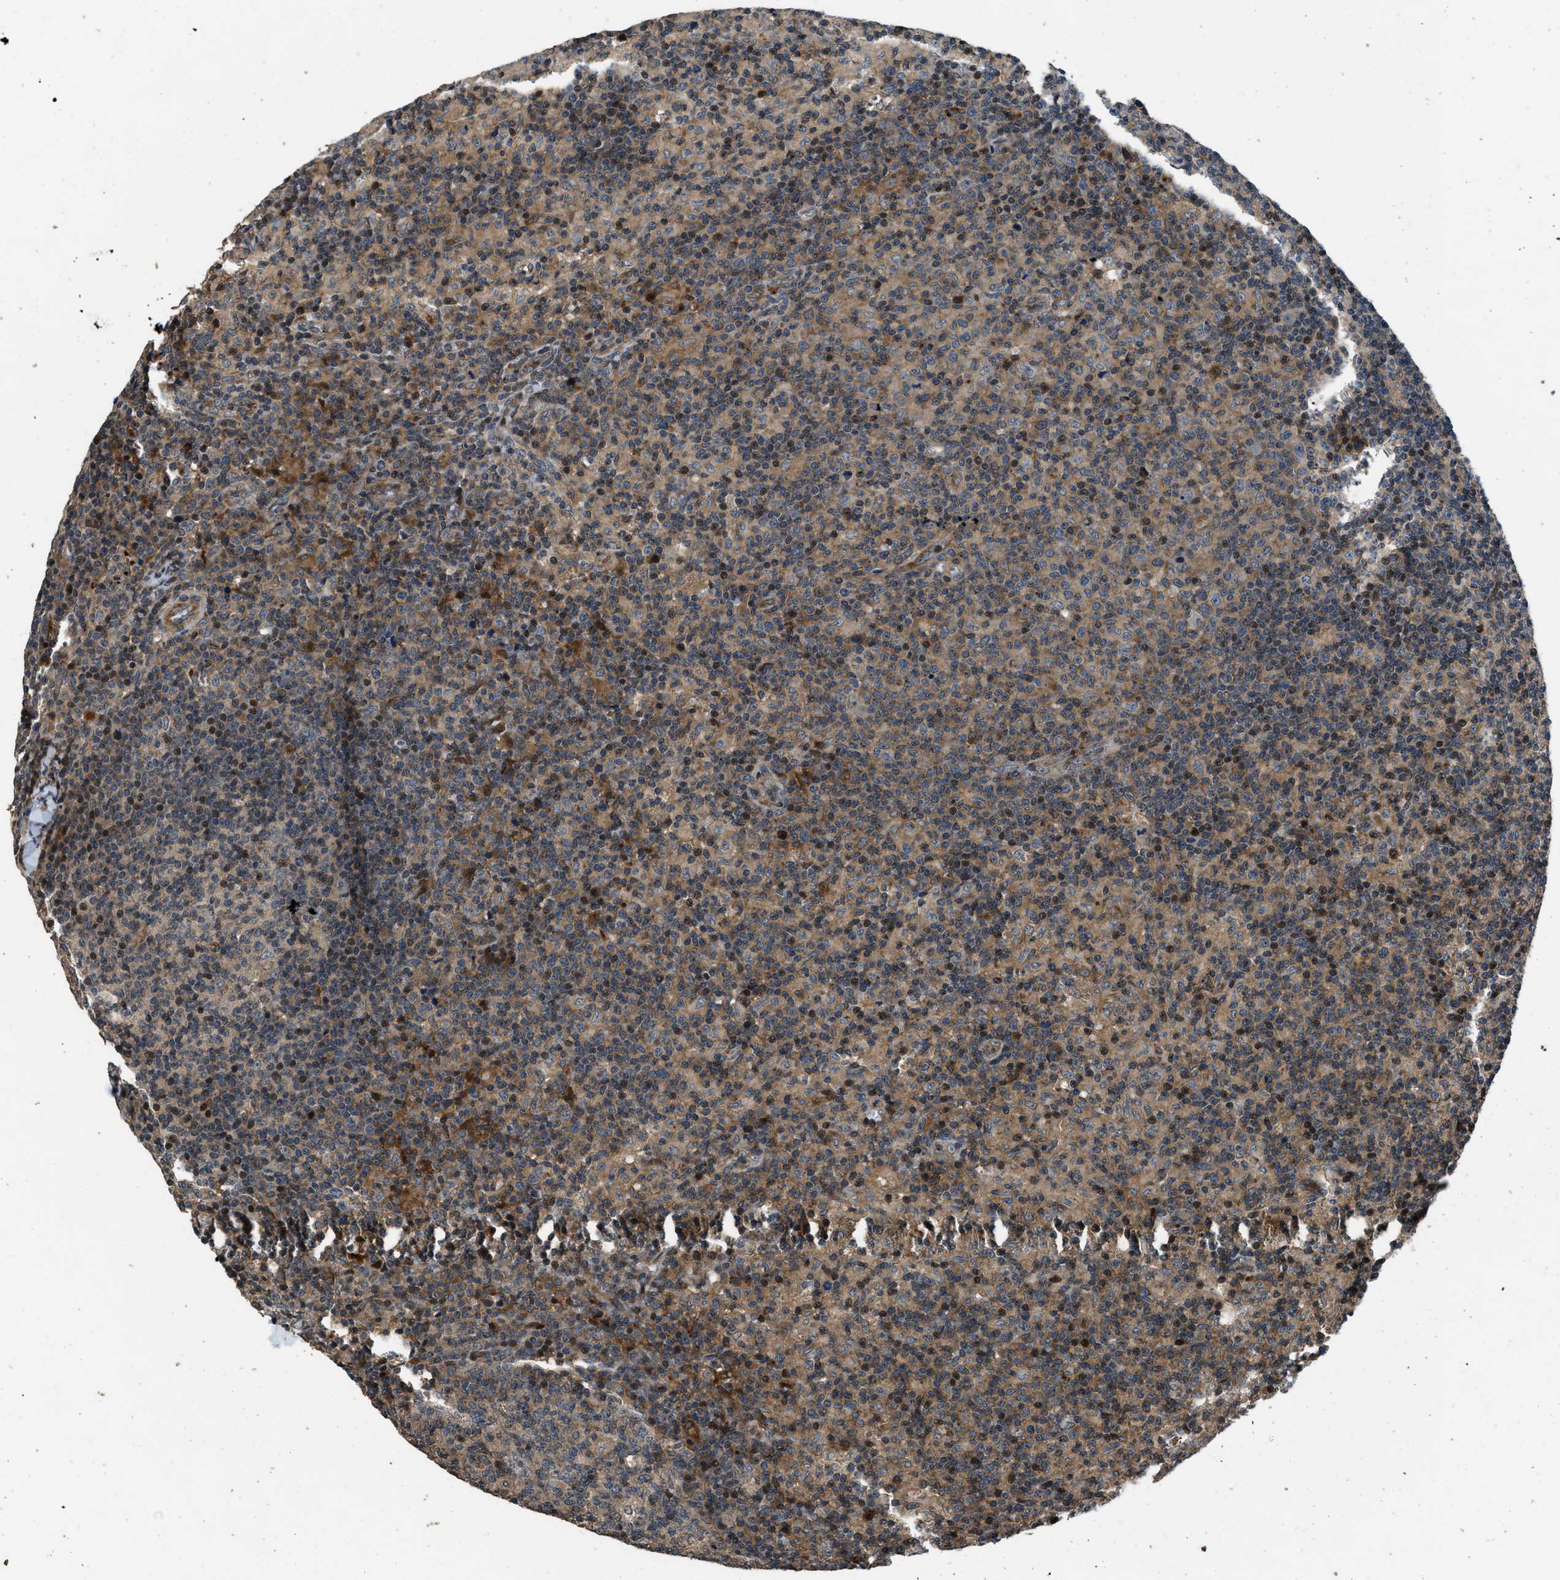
{"staining": {"intensity": "weak", "quantity": "25%-75%", "location": "cytoplasmic/membranous,nuclear"}, "tissue": "lymph node", "cell_type": "Germinal center cells", "image_type": "normal", "snomed": [{"axis": "morphology", "description": "Normal tissue, NOS"}, {"axis": "morphology", "description": "Inflammation, NOS"}, {"axis": "topography", "description": "Lymph node"}], "caption": "Protein expression by IHC exhibits weak cytoplasmic/membranous,nuclear positivity in about 25%-75% of germinal center cells in normal lymph node.", "gene": "CTBS", "patient": {"sex": "male", "age": 55}}